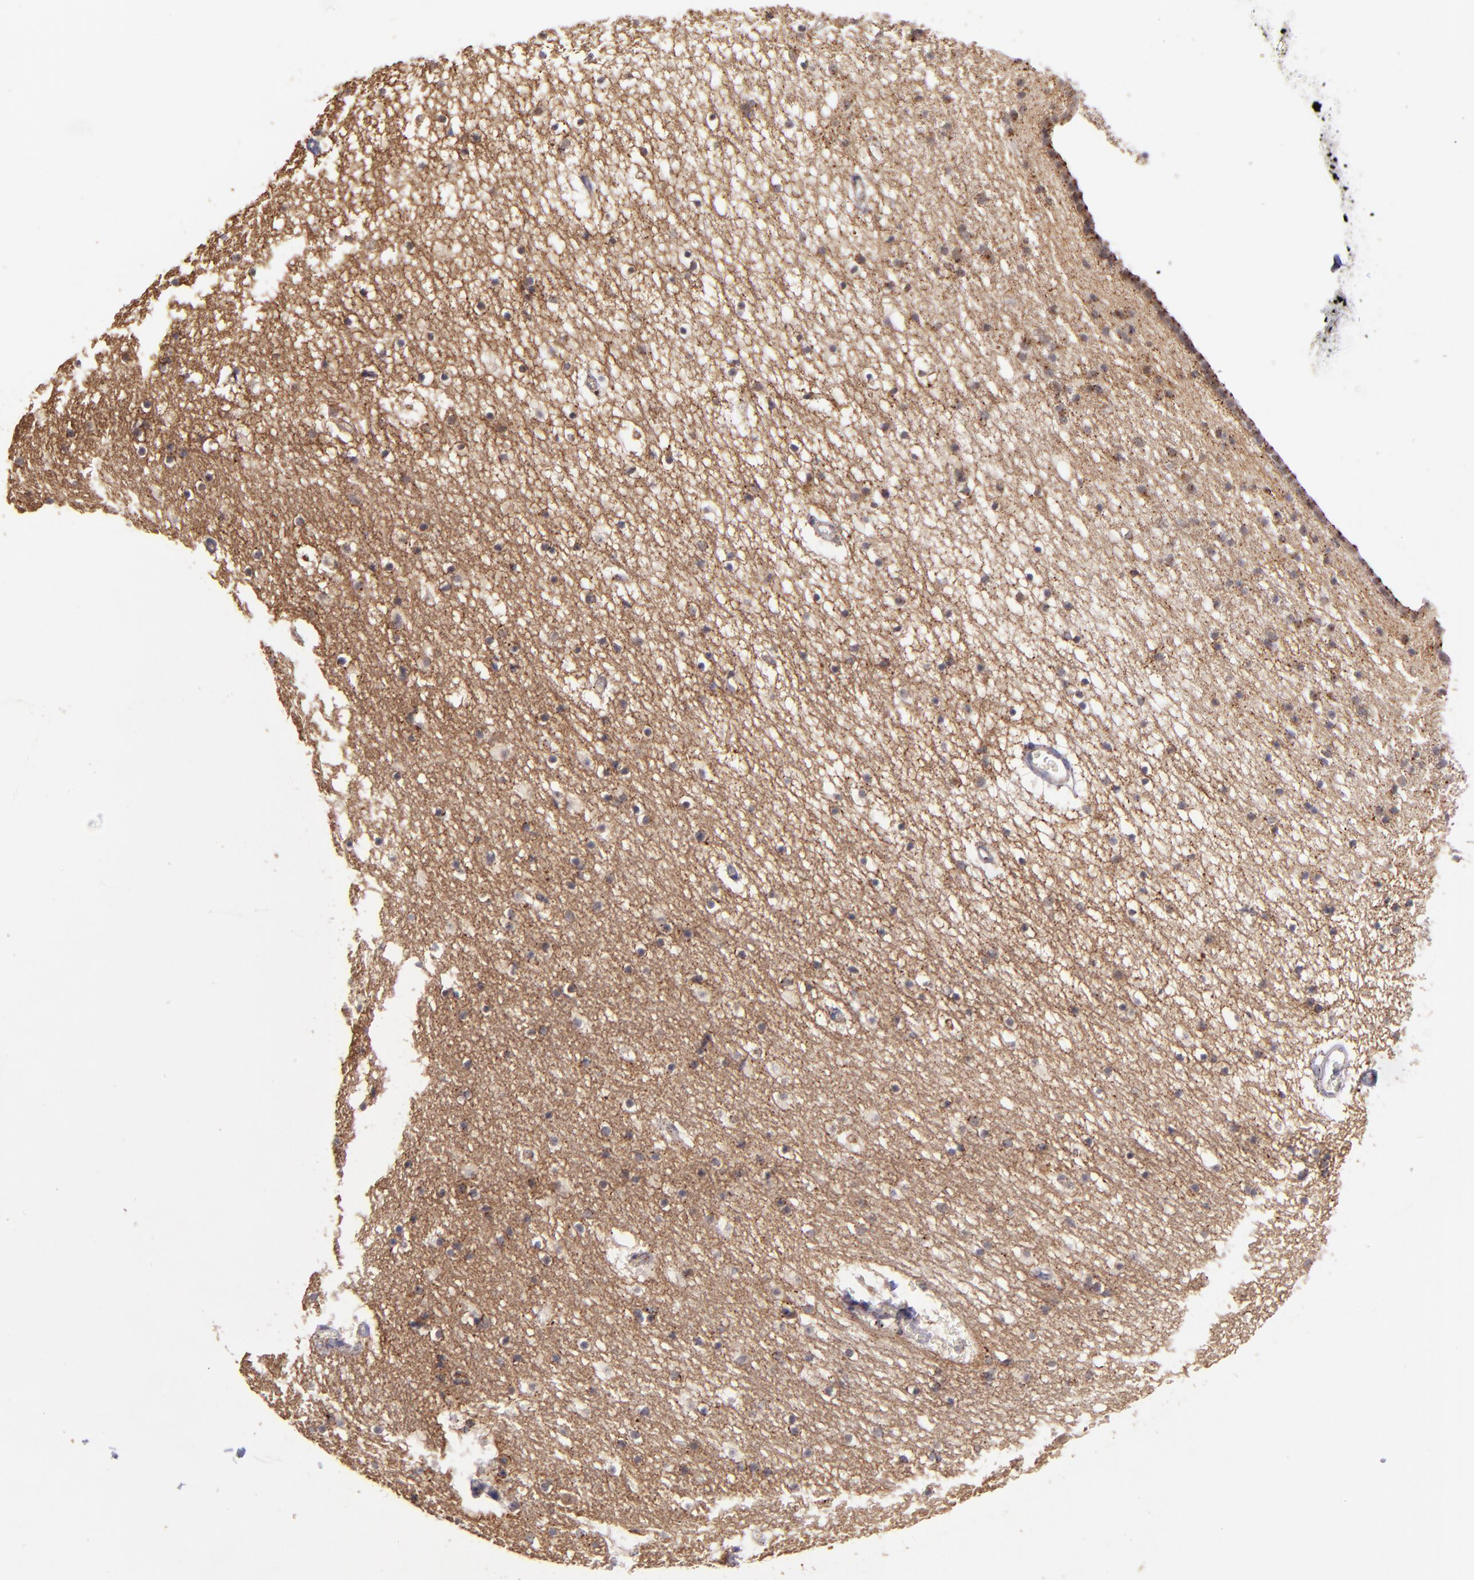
{"staining": {"intensity": "negative", "quantity": "none", "location": "none"}, "tissue": "caudate", "cell_type": "Glial cells", "image_type": "normal", "snomed": [{"axis": "morphology", "description": "Normal tissue, NOS"}, {"axis": "topography", "description": "Lateral ventricle wall"}], "caption": "Glial cells are negative for protein expression in unremarkable human caudate.", "gene": "ZFYVE1", "patient": {"sex": "male", "age": 45}}